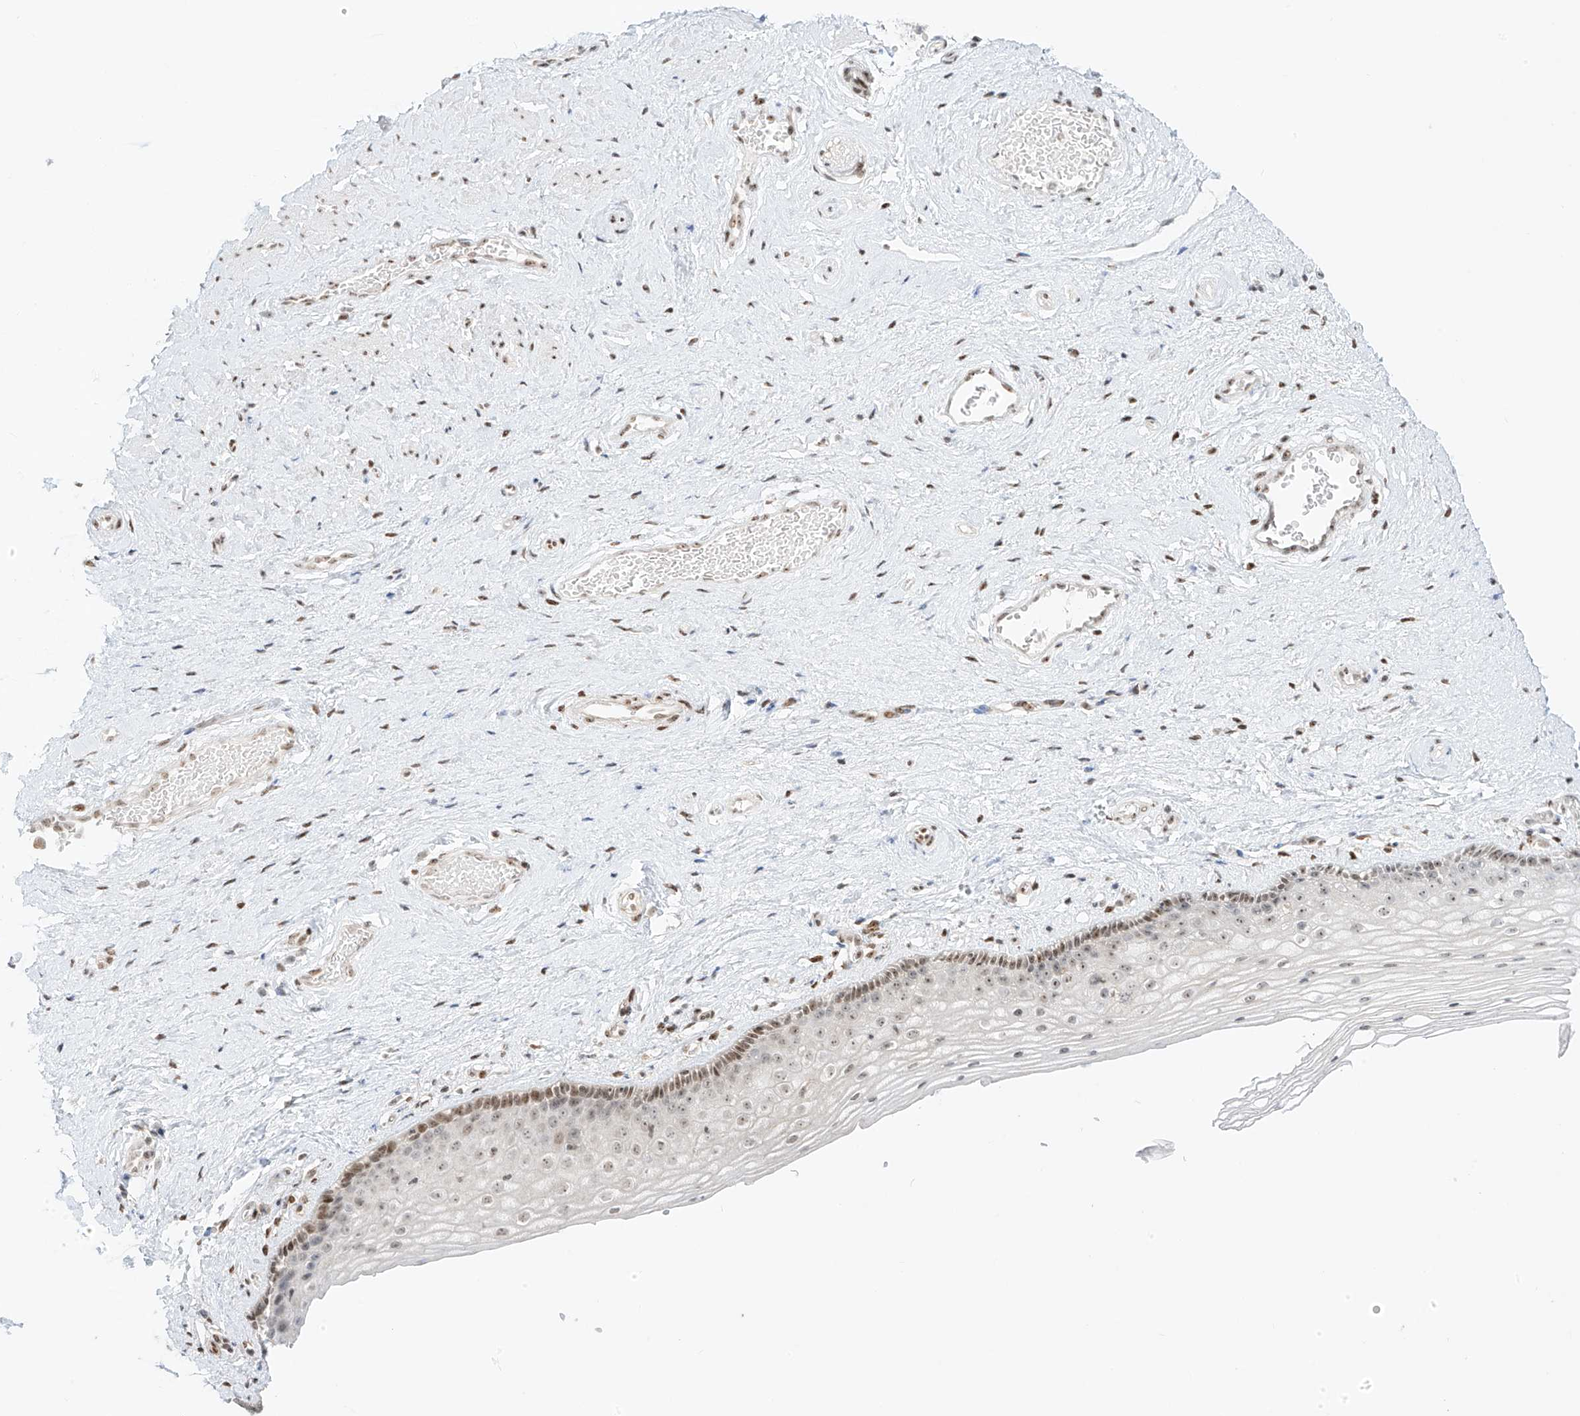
{"staining": {"intensity": "moderate", "quantity": "<25%", "location": "nuclear"}, "tissue": "vagina", "cell_type": "Squamous epithelial cells", "image_type": "normal", "snomed": [{"axis": "morphology", "description": "Normal tissue, NOS"}, {"axis": "topography", "description": "Vagina"}], "caption": "A low amount of moderate nuclear expression is appreciated in approximately <25% of squamous epithelial cells in unremarkable vagina. Using DAB (brown) and hematoxylin (blue) stains, captured at high magnification using brightfield microscopy.", "gene": "ZNF512", "patient": {"sex": "female", "age": 46}}